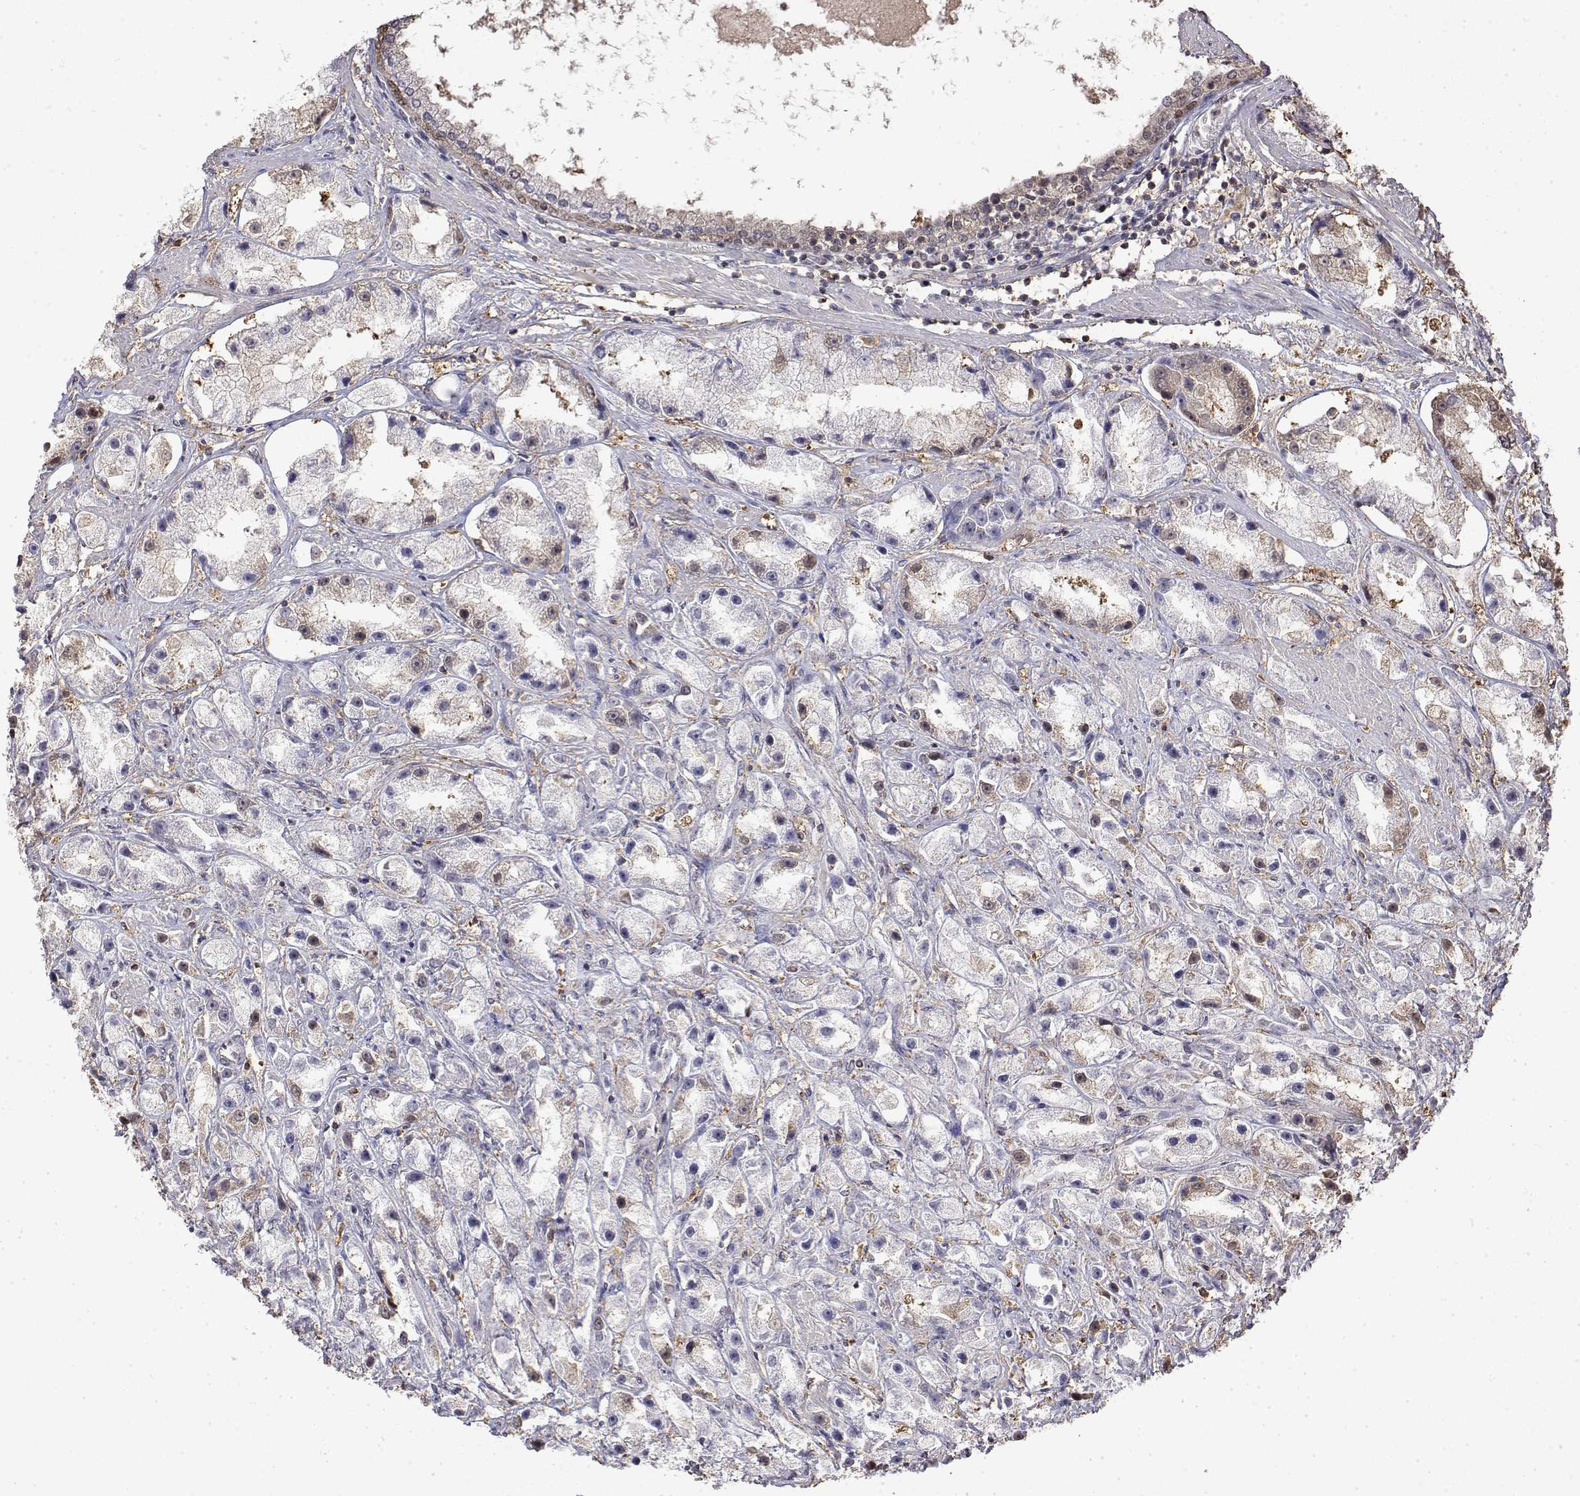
{"staining": {"intensity": "negative", "quantity": "none", "location": "none"}, "tissue": "prostate cancer", "cell_type": "Tumor cells", "image_type": "cancer", "snomed": [{"axis": "morphology", "description": "Adenocarcinoma, High grade"}, {"axis": "topography", "description": "Prostate"}], "caption": "Prostate cancer was stained to show a protein in brown. There is no significant positivity in tumor cells.", "gene": "TPI1", "patient": {"sex": "male", "age": 67}}